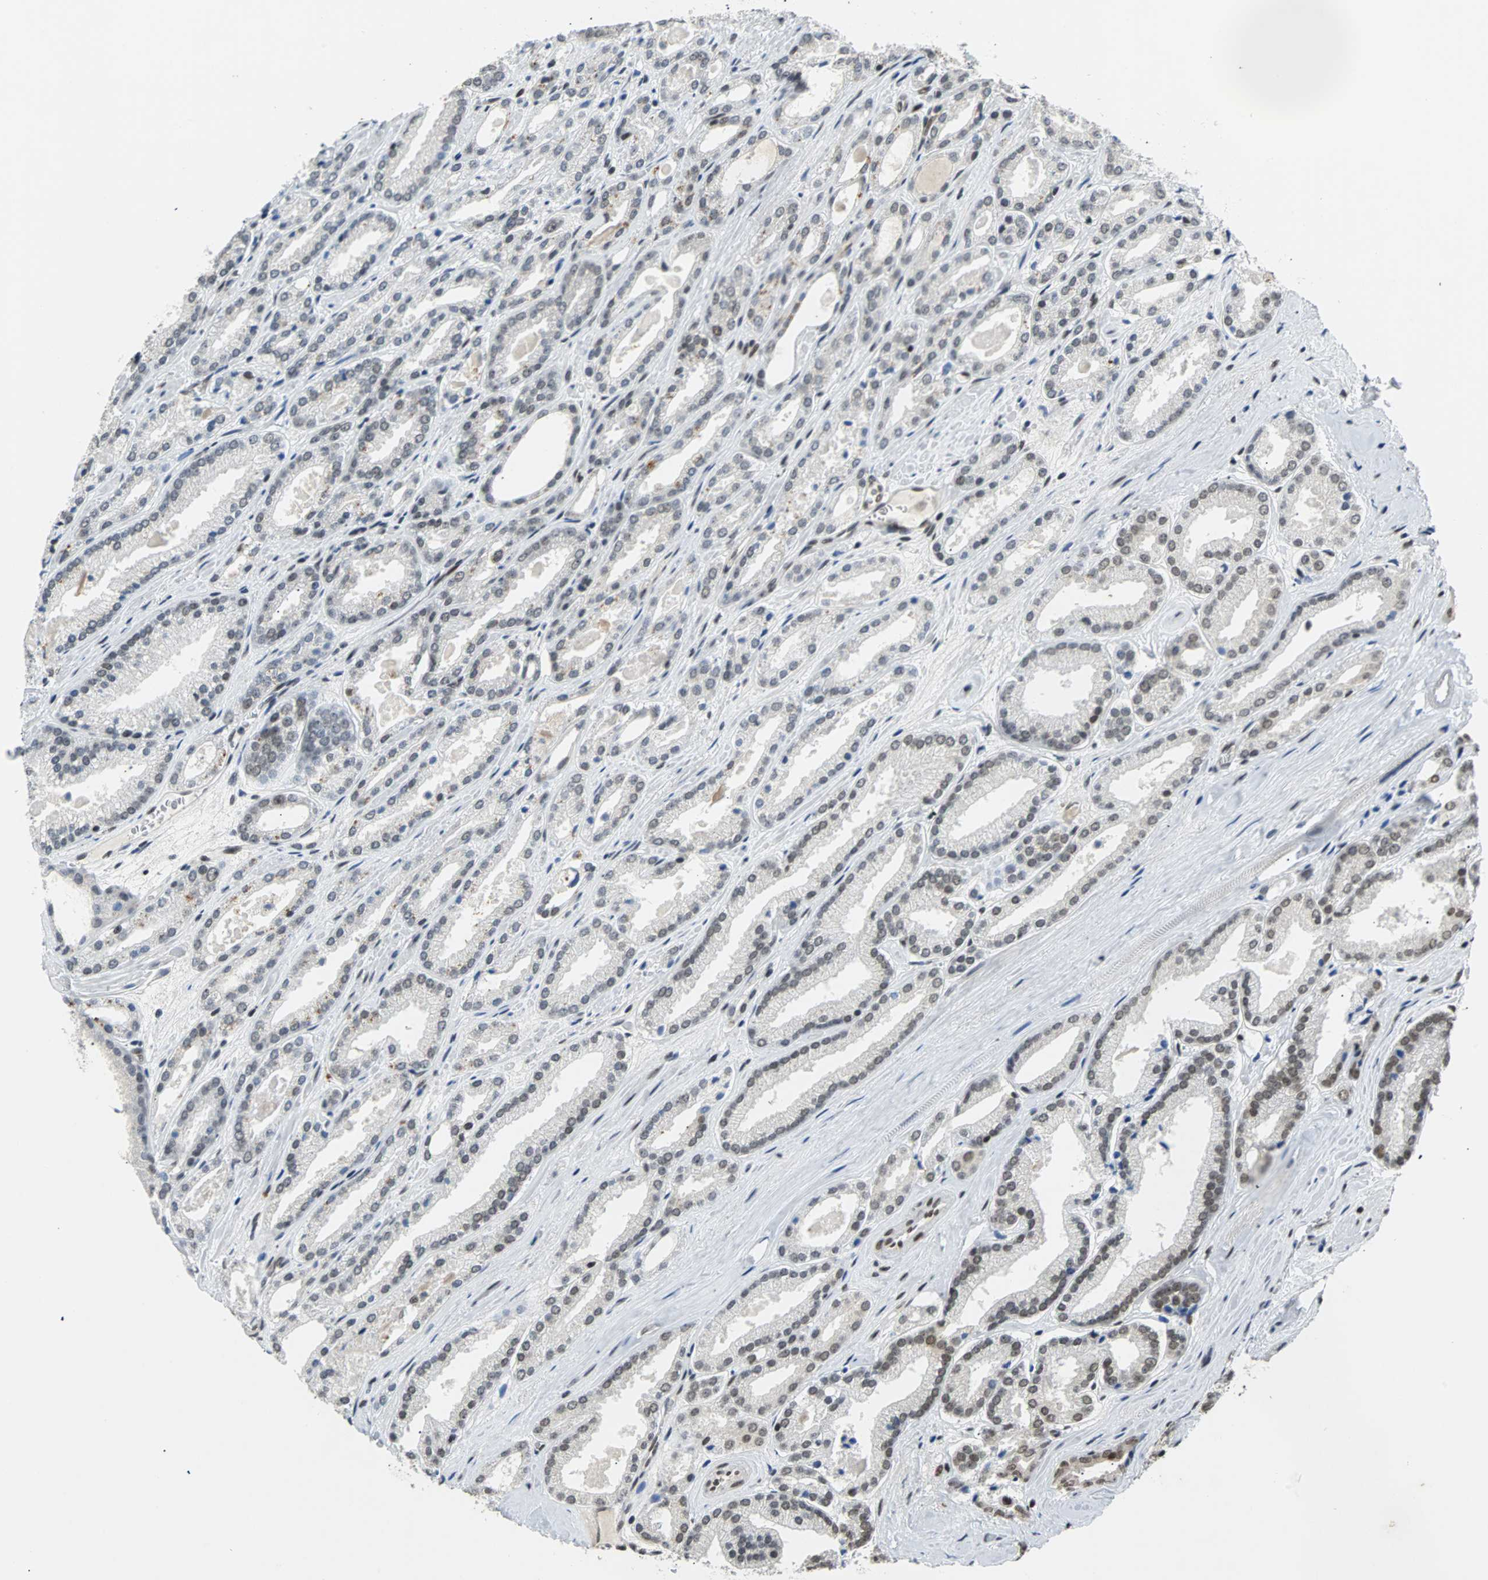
{"staining": {"intensity": "weak", "quantity": "25%-75%", "location": "nuclear"}, "tissue": "prostate cancer", "cell_type": "Tumor cells", "image_type": "cancer", "snomed": [{"axis": "morphology", "description": "Adenocarcinoma, Low grade"}, {"axis": "topography", "description": "Prostate"}], "caption": "A high-resolution micrograph shows IHC staining of prostate cancer (low-grade adenocarcinoma), which displays weak nuclear expression in approximately 25%-75% of tumor cells. (DAB = brown stain, brightfield microscopy at high magnification).", "gene": "GATAD2A", "patient": {"sex": "male", "age": 59}}